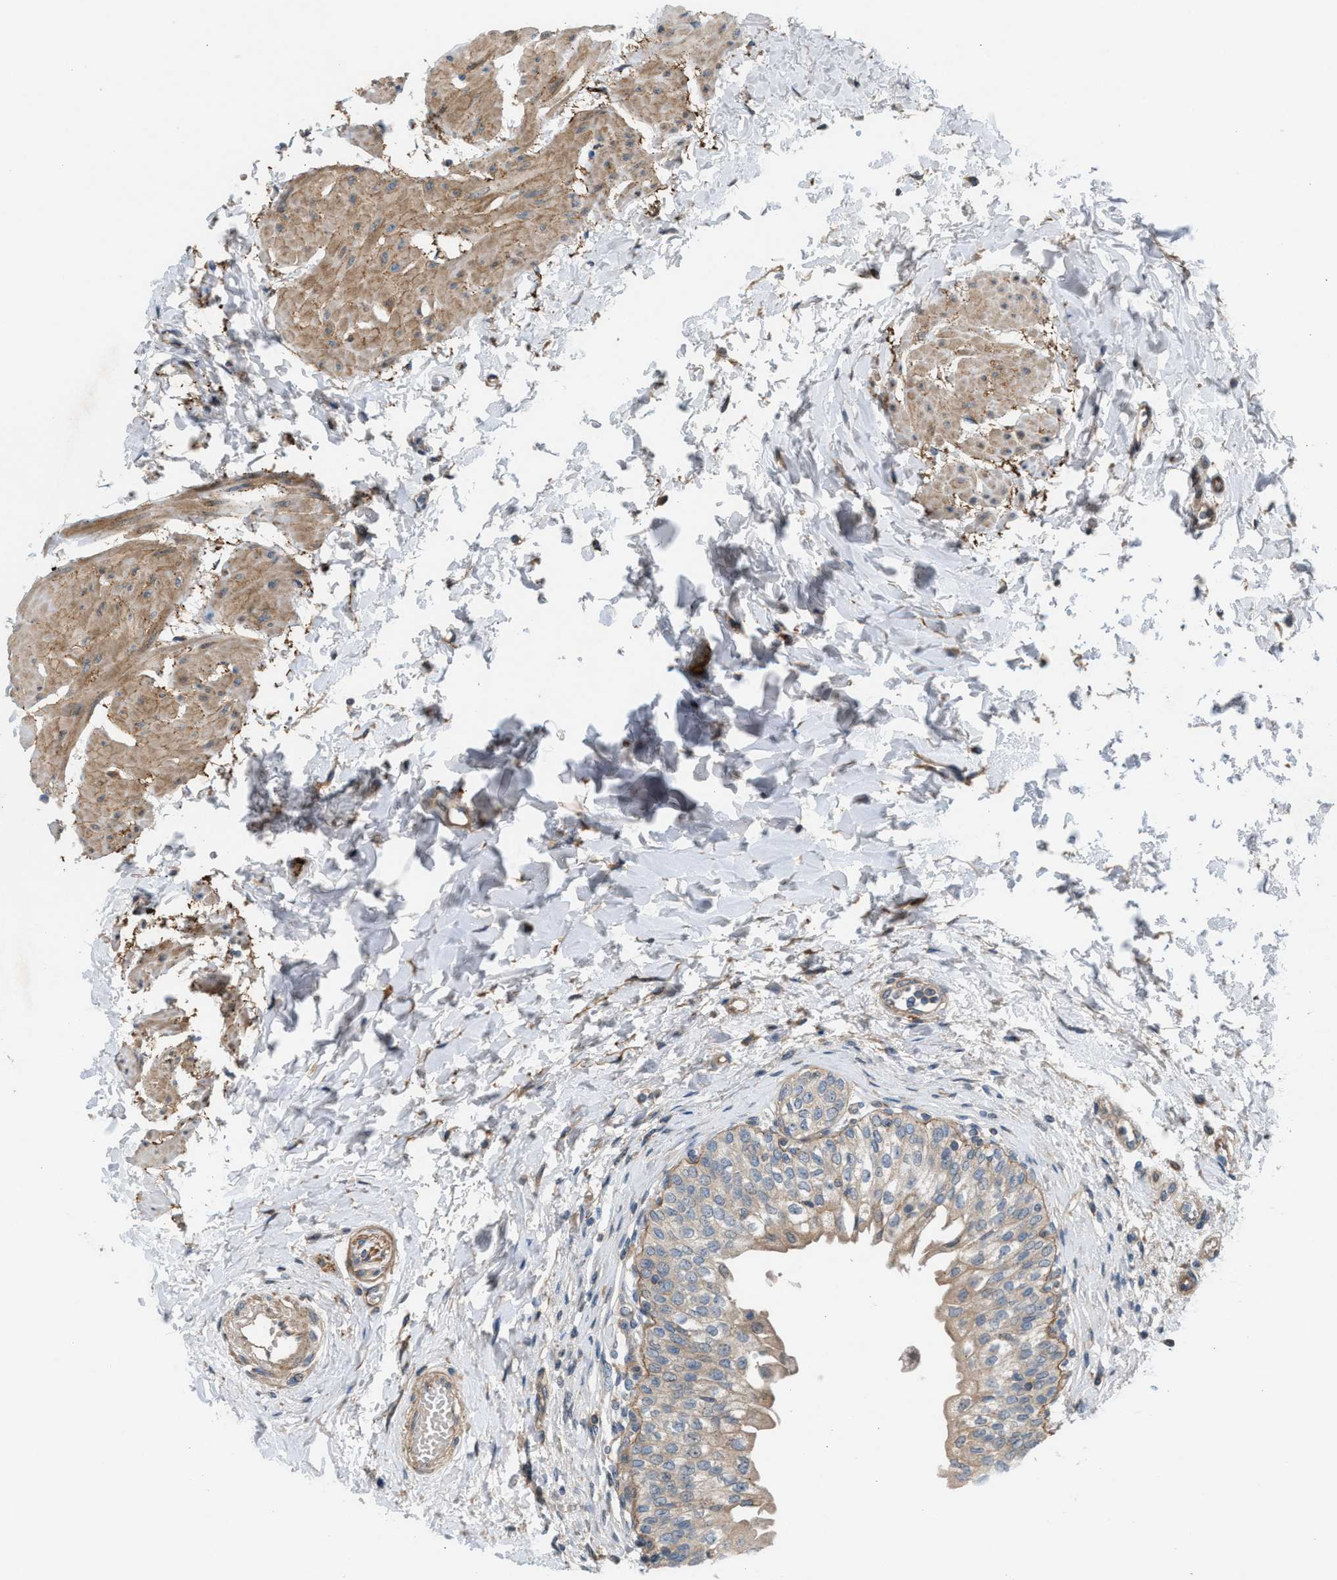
{"staining": {"intensity": "moderate", "quantity": ">75%", "location": "cytoplasmic/membranous"}, "tissue": "urinary bladder", "cell_type": "Urothelial cells", "image_type": "normal", "snomed": [{"axis": "morphology", "description": "Normal tissue, NOS"}, {"axis": "topography", "description": "Urinary bladder"}], "caption": "The micrograph exhibits immunohistochemical staining of normal urinary bladder. There is moderate cytoplasmic/membranous positivity is appreciated in approximately >75% of urothelial cells.", "gene": "CYB5D1", "patient": {"sex": "male", "age": 55}}